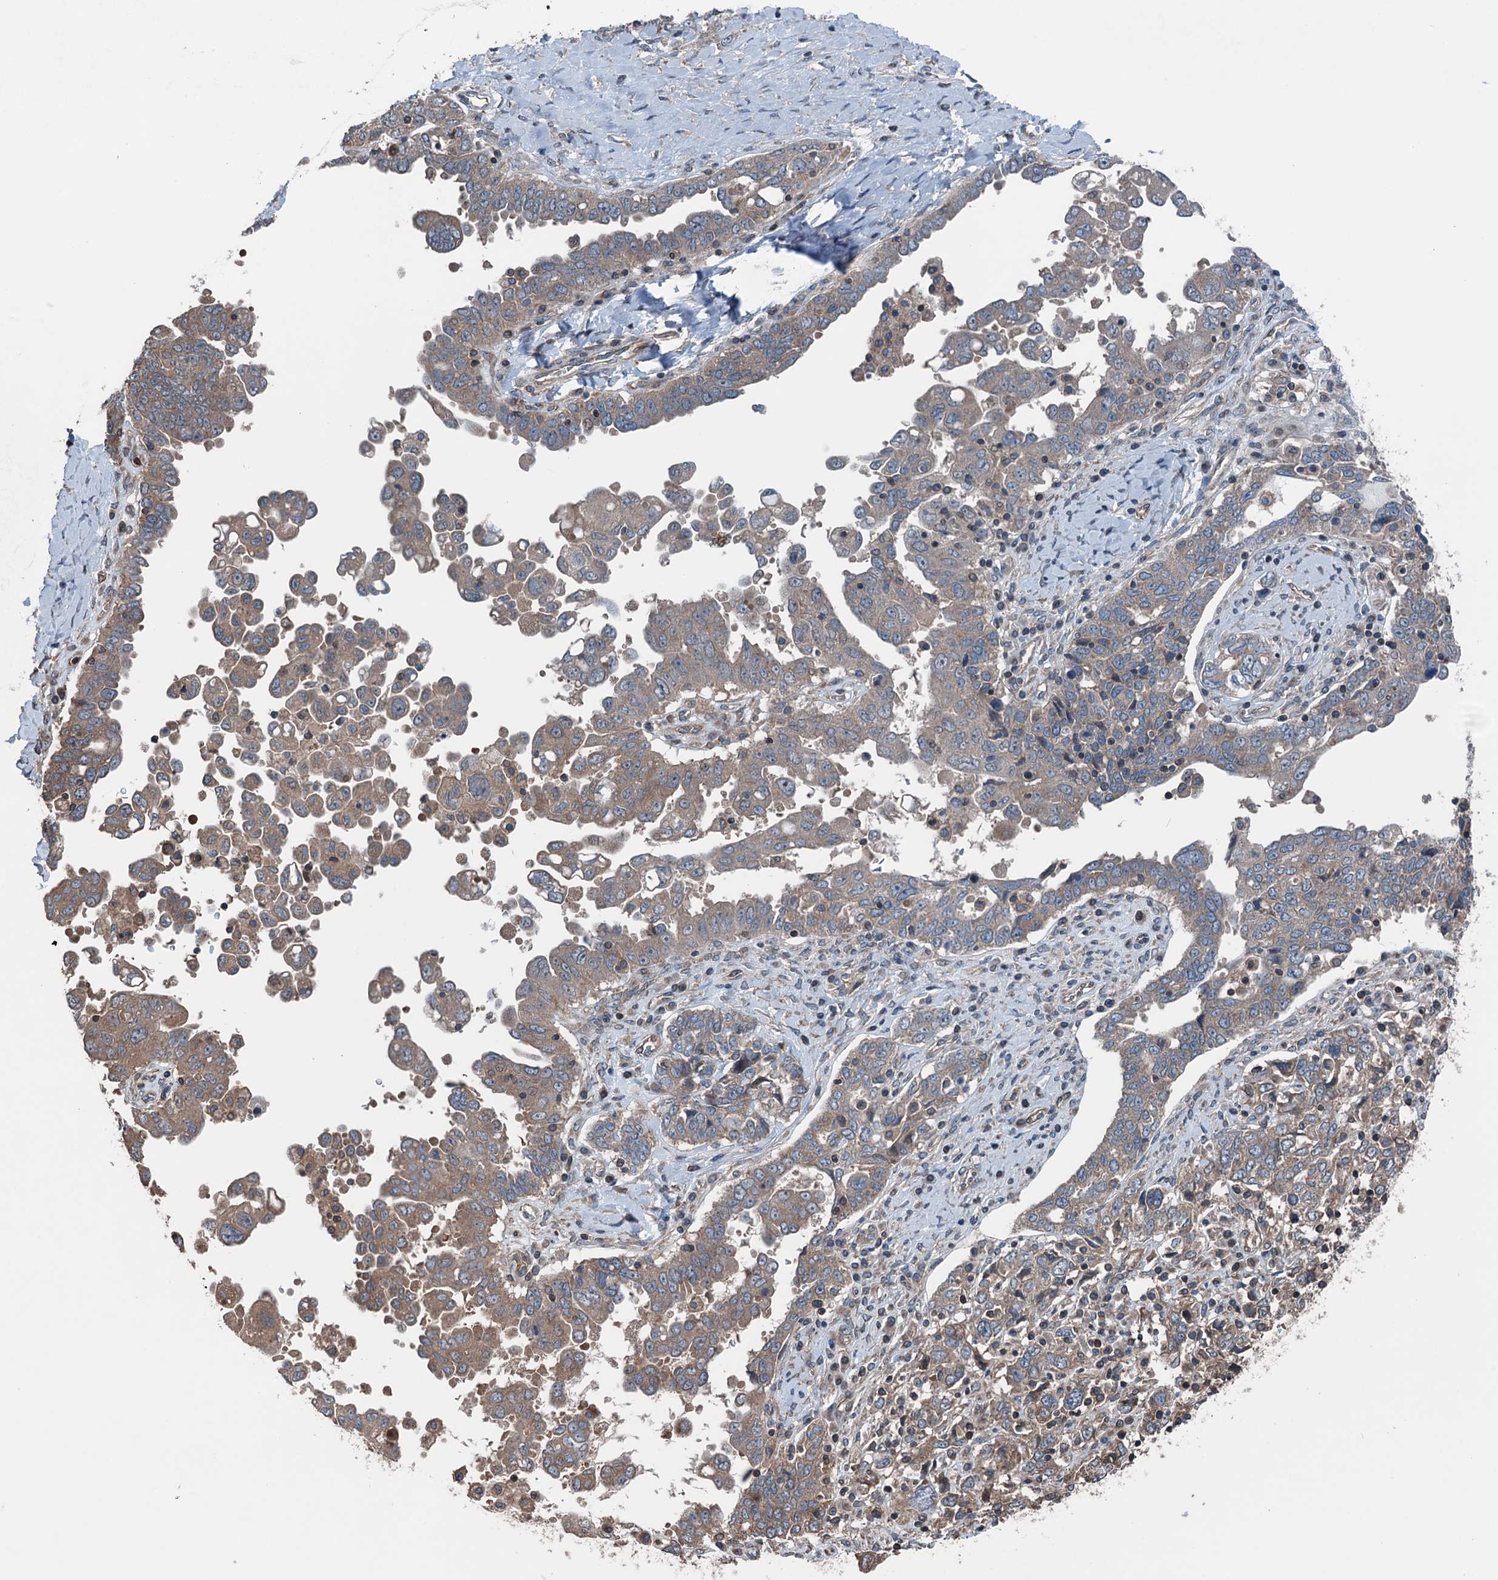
{"staining": {"intensity": "moderate", "quantity": ">75%", "location": "cytoplasmic/membranous"}, "tissue": "ovarian cancer", "cell_type": "Tumor cells", "image_type": "cancer", "snomed": [{"axis": "morphology", "description": "Carcinoma, endometroid"}, {"axis": "topography", "description": "Ovary"}], "caption": "Human ovarian cancer stained with a brown dye displays moderate cytoplasmic/membranous positive positivity in approximately >75% of tumor cells.", "gene": "TRAPPC8", "patient": {"sex": "female", "age": 62}}